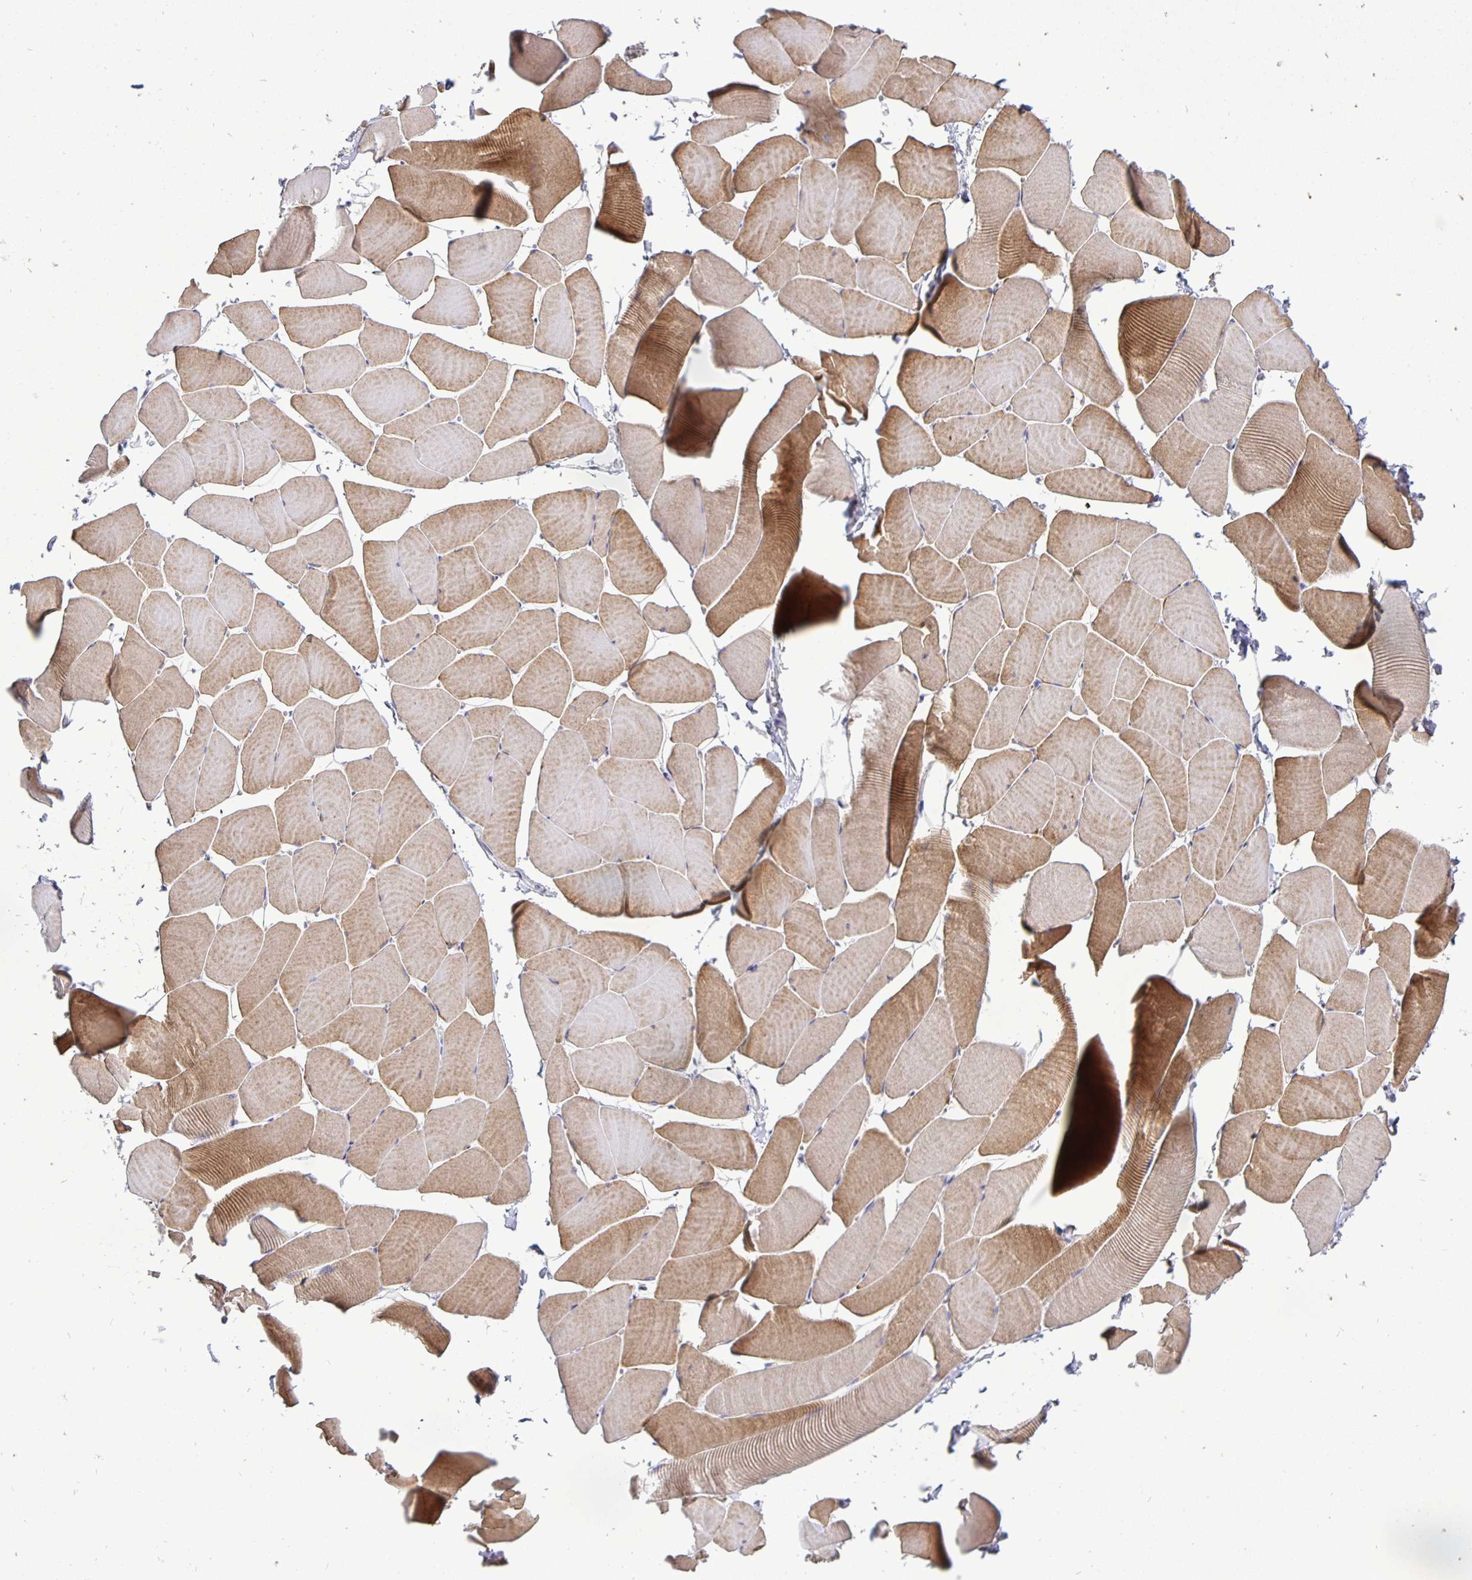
{"staining": {"intensity": "moderate", "quantity": "25%-75%", "location": "cytoplasmic/membranous"}, "tissue": "skeletal muscle", "cell_type": "Myocytes", "image_type": "normal", "snomed": [{"axis": "morphology", "description": "Normal tissue, NOS"}, {"axis": "topography", "description": "Skeletal muscle"}], "caption": "Immunohistochemistry (IHC) (DAB) staining of benign human skeletal muscle exhibits moderate cytoplasmic/membranous protein positivity in about 25%-75% of myocytes.", "gene": "ERBB2", "patient": {"sex": "male", "age": 25}}